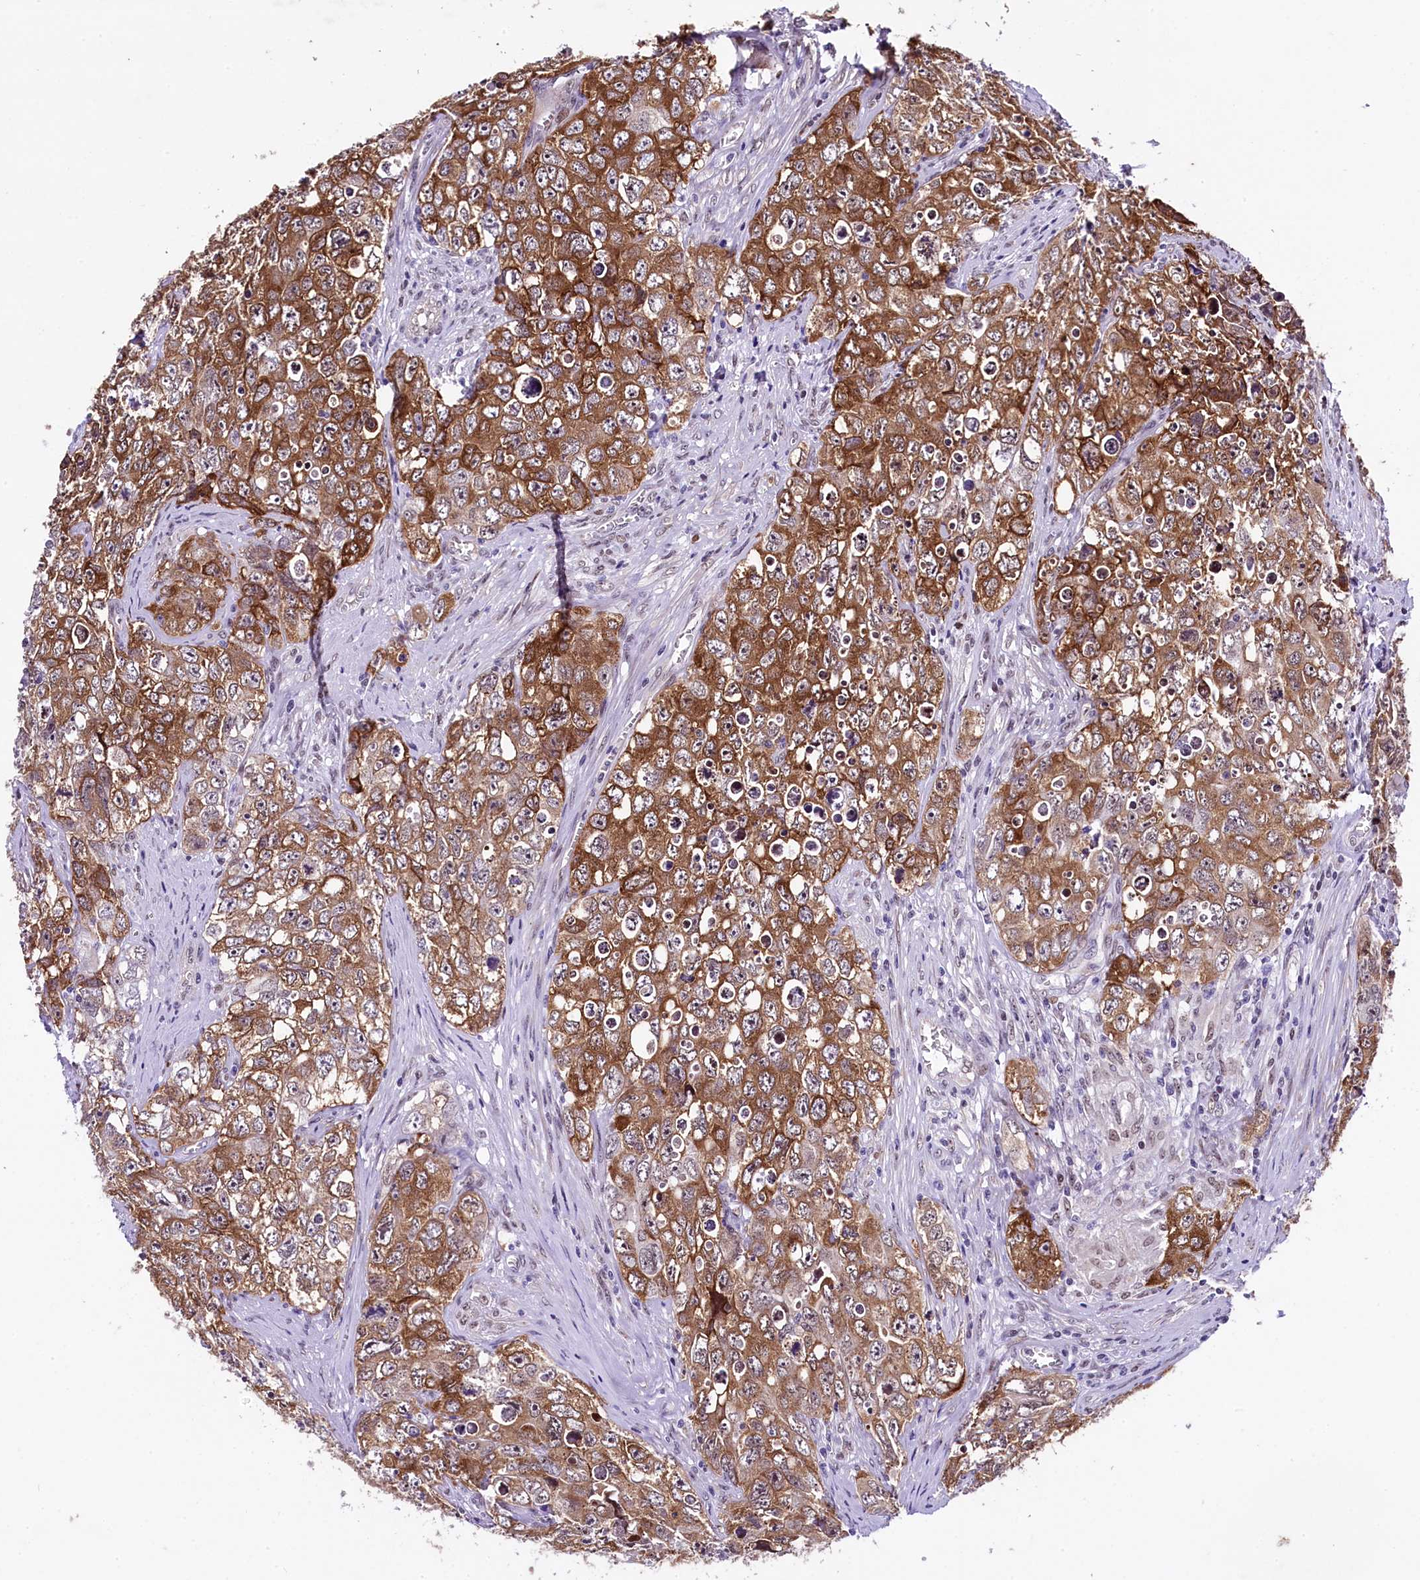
{"staining": {"intensity": "moderate", "quantity": ">75%", "location": "cytoplasmic/membranous,nuclear"}, "tissue": "testis cancer", "cell_type": "Tumor cells", "image_type": "cancer", "snomed": [{"axis": "morphology", "description": "Seminoma, NOS"}, {"axis": "morphology", "description": "Carcinoma, Embryonal, NOS"}, {"axis": "topography", "description": "Testis"}], "caption": "The image displays a brown stain indicating the presence of a protein in the cytoplasmic/membranous and nuclear of tumor cells in embryonal carcinoma (testis). The protein of interest is stained brown, and the nuclei are stained in blue (DAB (3,3'-diaminobenzidine) IHC with brightfield microscopy, high magnification).", "gene": "SAMD10", "patient": {"sex": "male", "age": 43}}